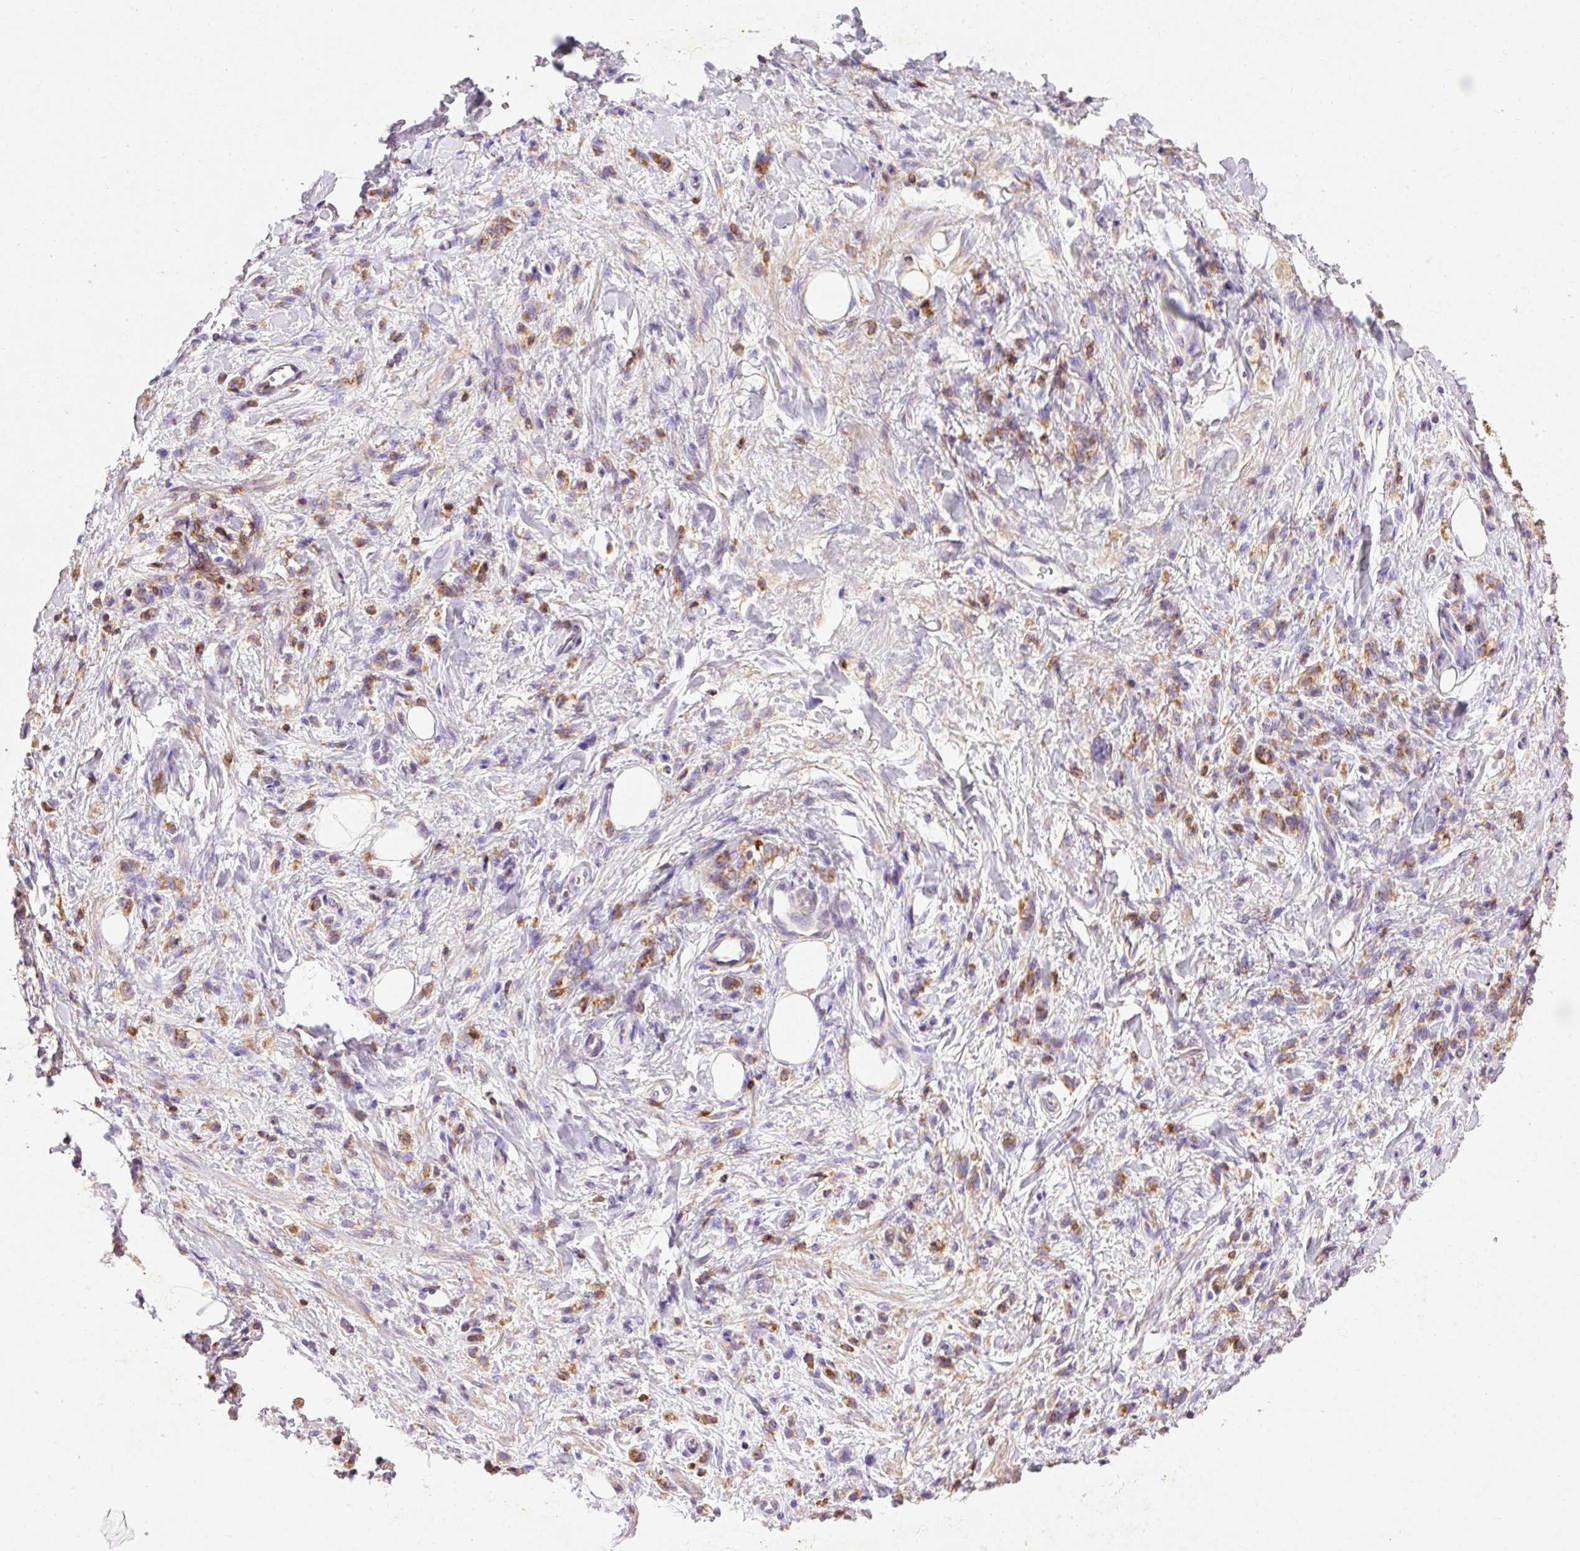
{"staining": {"intensity": "weak", "quantity": ">75%", "location": "cytoplasmic/membranous"}, "tissue": "stomach cancer", "cell_type": "Tumor cells", "image_type": "cancer", "snomed": [{"axis": "morphology", "description": "Adenocarcinoma, NOS"}, {"axis": "topography", "description": "Stomach"}], "caption": "About >75% of tumor cells in stomach adenocarcinoma exhibit weak cytoplasmic/membranous protein expression as visualized by brown immunohistochemical staining.", "gene": "IMMT", "patient": {"sex": "male", "age": 77}}